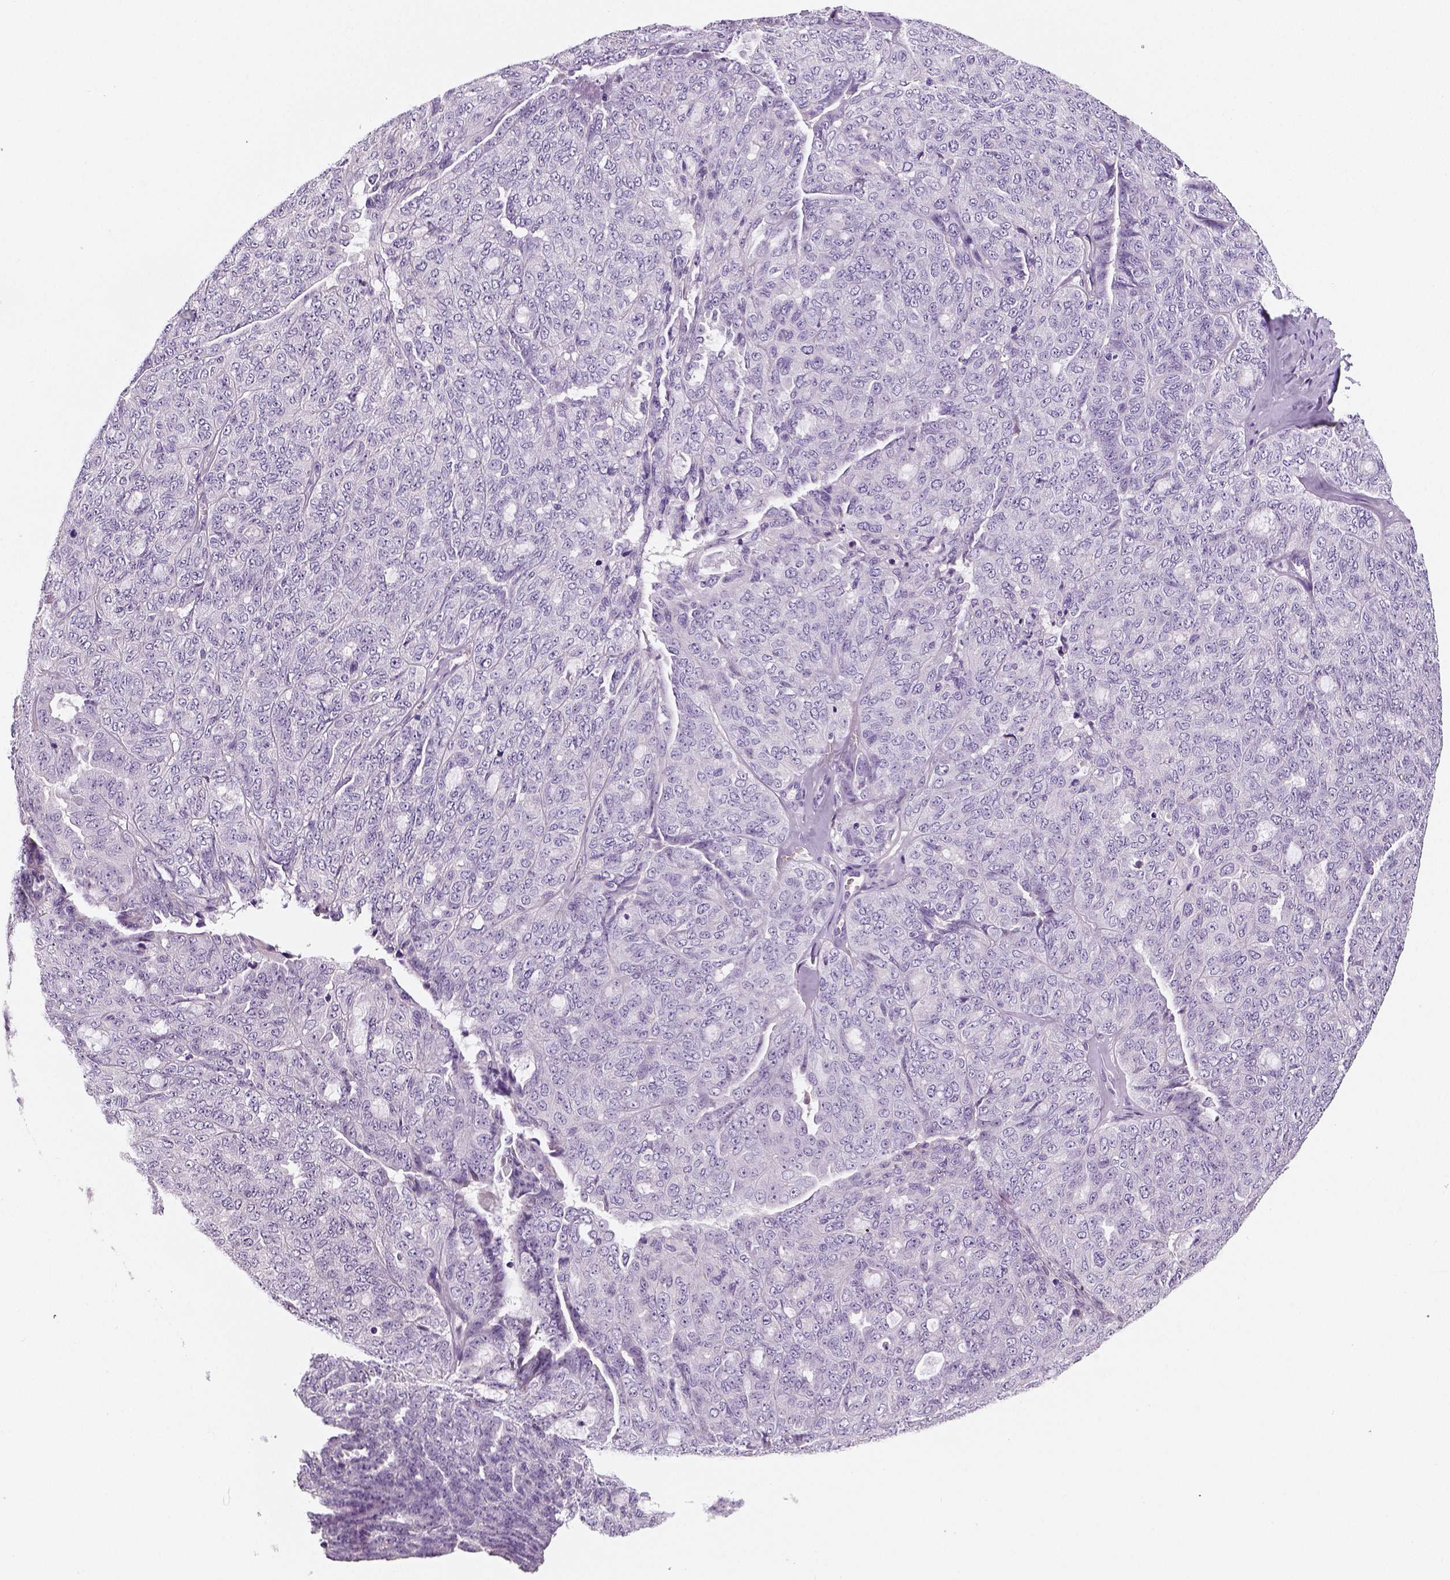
{"staining": {"intensity": "negative", "quantity": "none", "location": "none"}, "tissue": "ovarian cancer", "cell_type": "Tumor cells", "image_type": "cancer", "snomed": [{"axis": "morphology", "description": "Cystadenocarcinoma, serous, NOS"}, {"axis": "topography", "description": "Ovary"}], "caption": "Protein analysis of serous cystadenocarcinoma (ovarian) demonstrates no significant positivity in tumor cells. (Brightfield microscopy of DAB (3,3'-diaminobenzidine) IHC at high magnification).", "gene": "TSPAN7", "patient": {"sex": "female", "age": 71}}